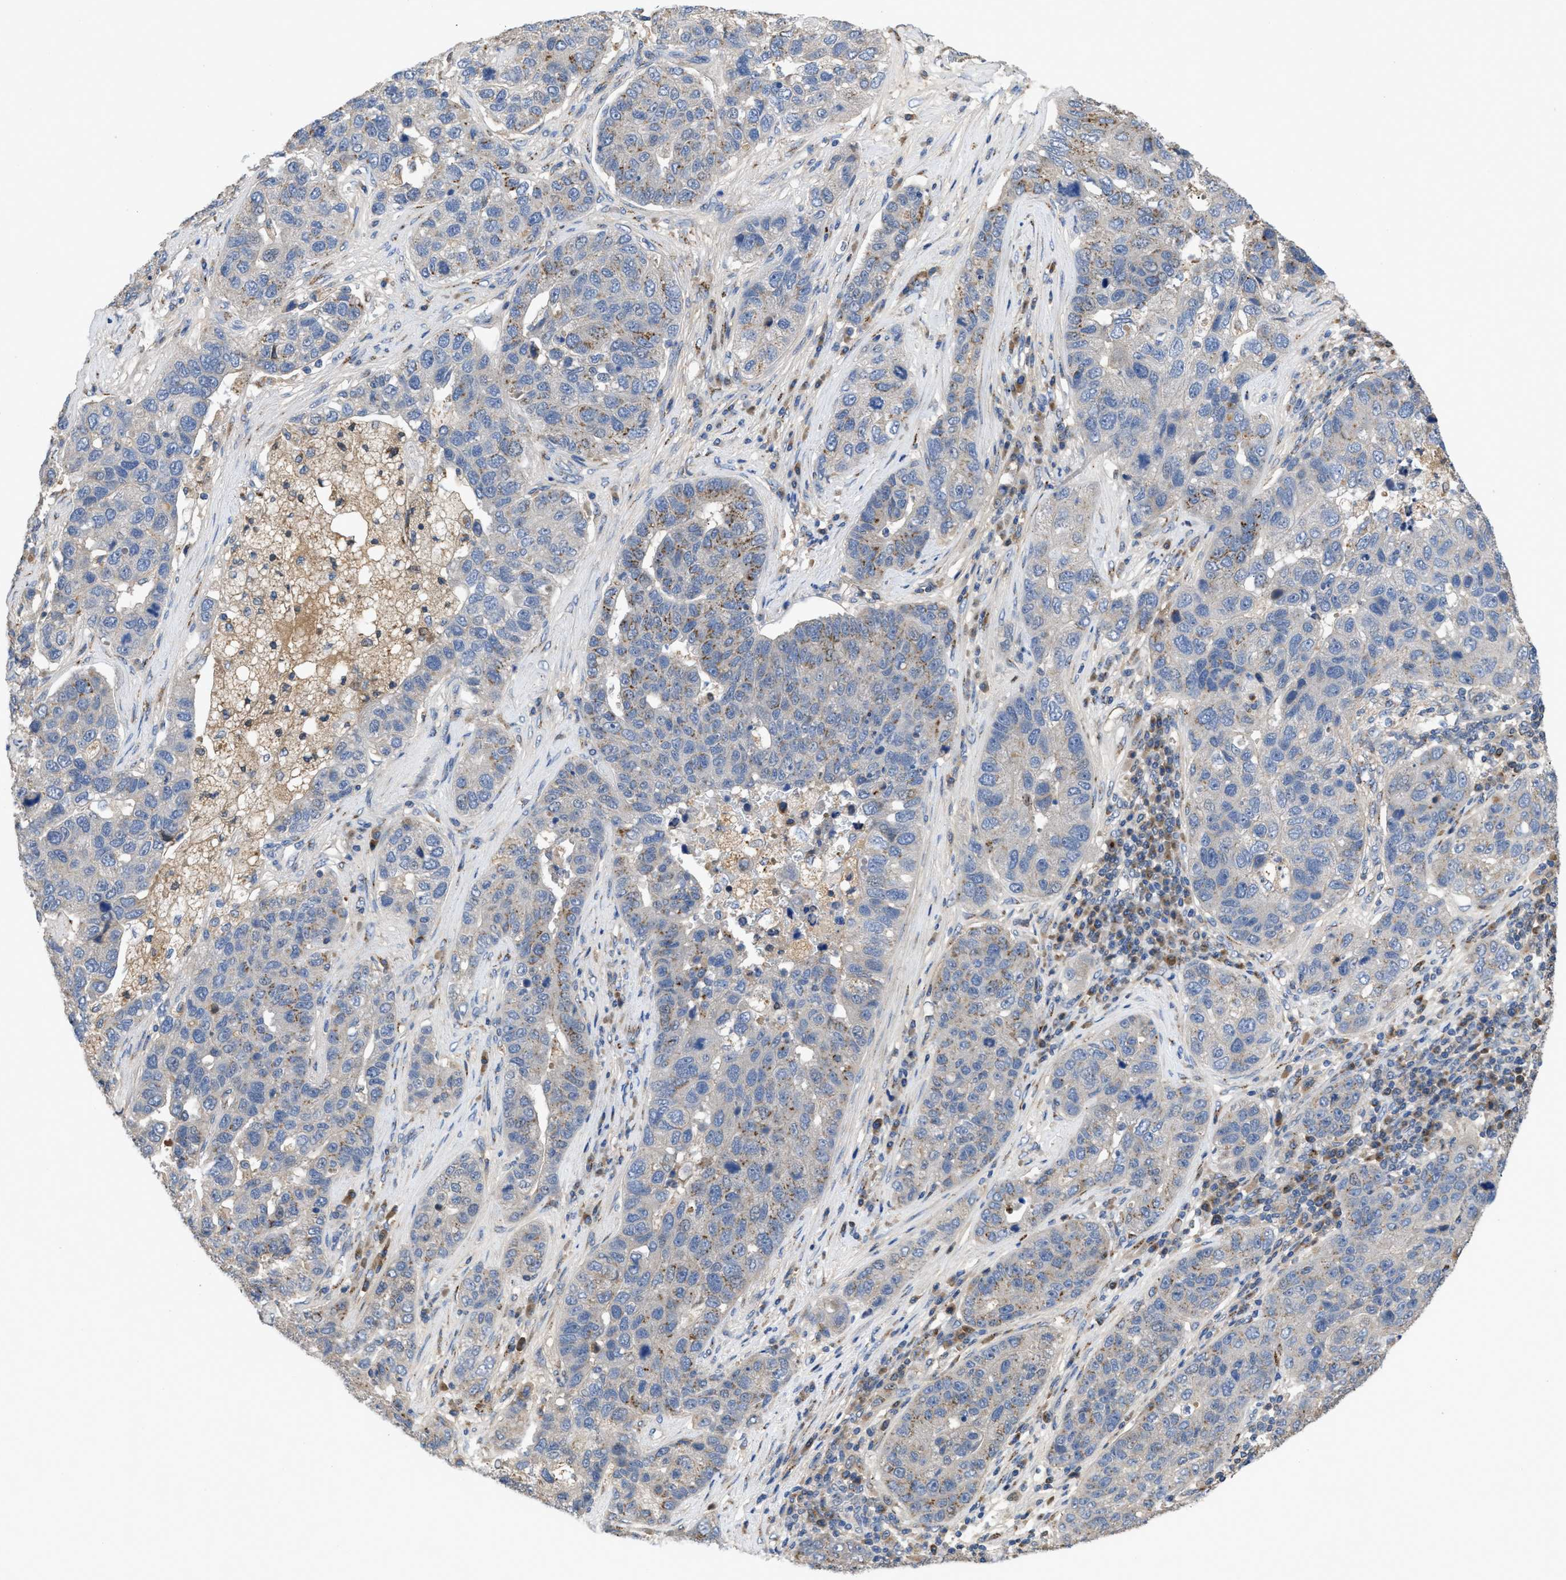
{"staining": {"intensity": "moderate", "quantity": "<25%", "location": "cytoplasmic/membranous"}, "tissue": "pancreatic cancer", "cell_type": "Tumor cells", "image_type": "cancer", "snomed": [{"axis": "morphology", "description": "Adenocarcinoma, NOS"}, {"axis": "topography", "description": "Pancreas"}], "caption": "IHC of human pancreatic adenocarcinoma reveals low levels of moderate cytoplasmic/membranous staining in approximately <25% of tumor cells. (Stains: DAB (3,3'-diaminobenzidine) in brown, nuclei in blue, Microscopy: brightfield microscopy at high magnification).", "gene": "SIK2", "patient": {"sex": "female", "age": 61}}